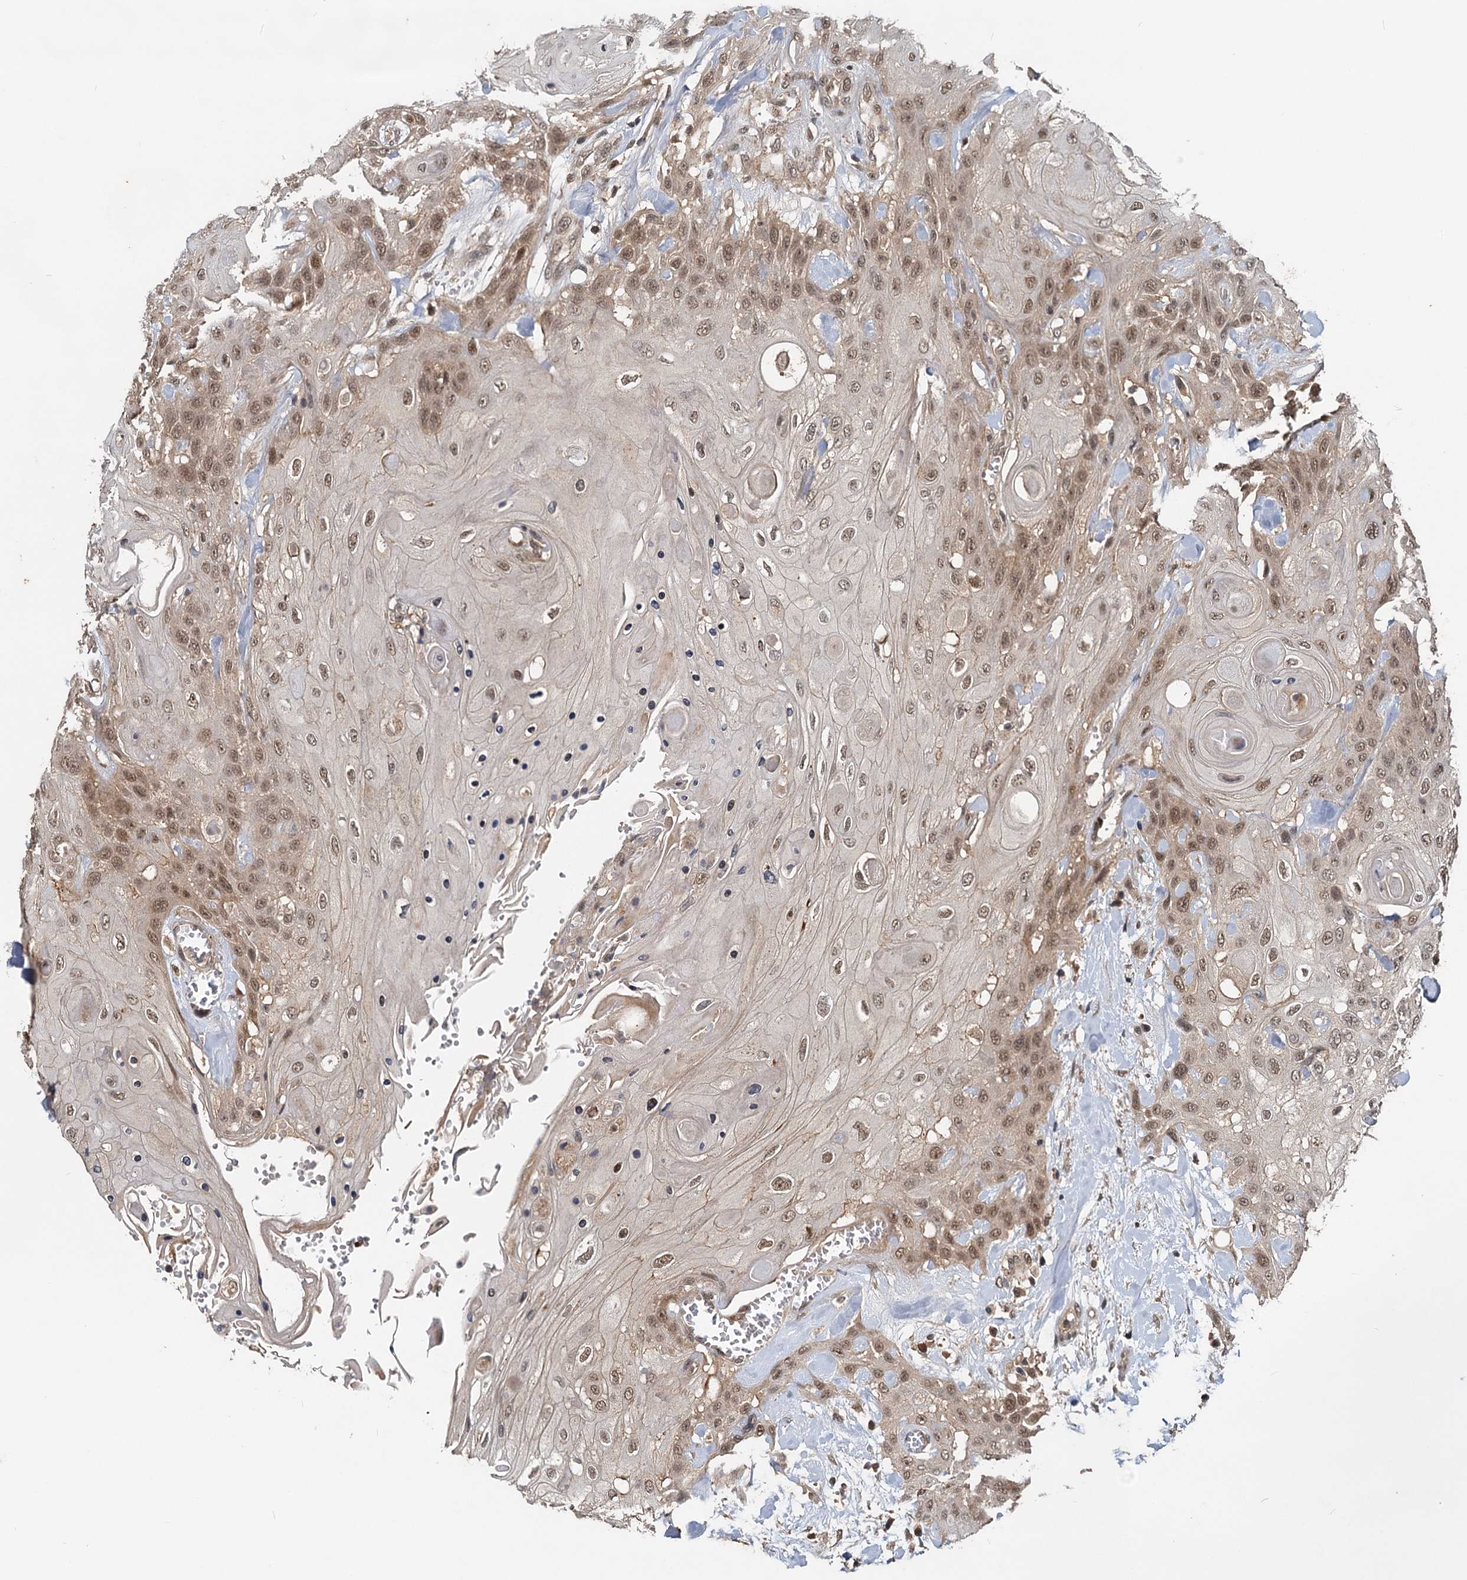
{"staining": {"intensity": "moderate", "quantity": ">75%", "location": "nuclear"}, "tissue": "head and neck cancer", "cell_type": "Tumor cells", "image_type": "cancer", "snomed": [{"axis": "morphology", "description": "Squamous cell carcinoma, NOS"}, {"axis": "topography", "description": "Head-Neck"}], "caption": "Immunohistochemical staining of squamous cell carcinoma (head and neck) shows medium levels of moderate nuclear expression in about >75% of tumor cells.", "gene": "RITA1", "patient": {"sex": "female", "age": 43}}